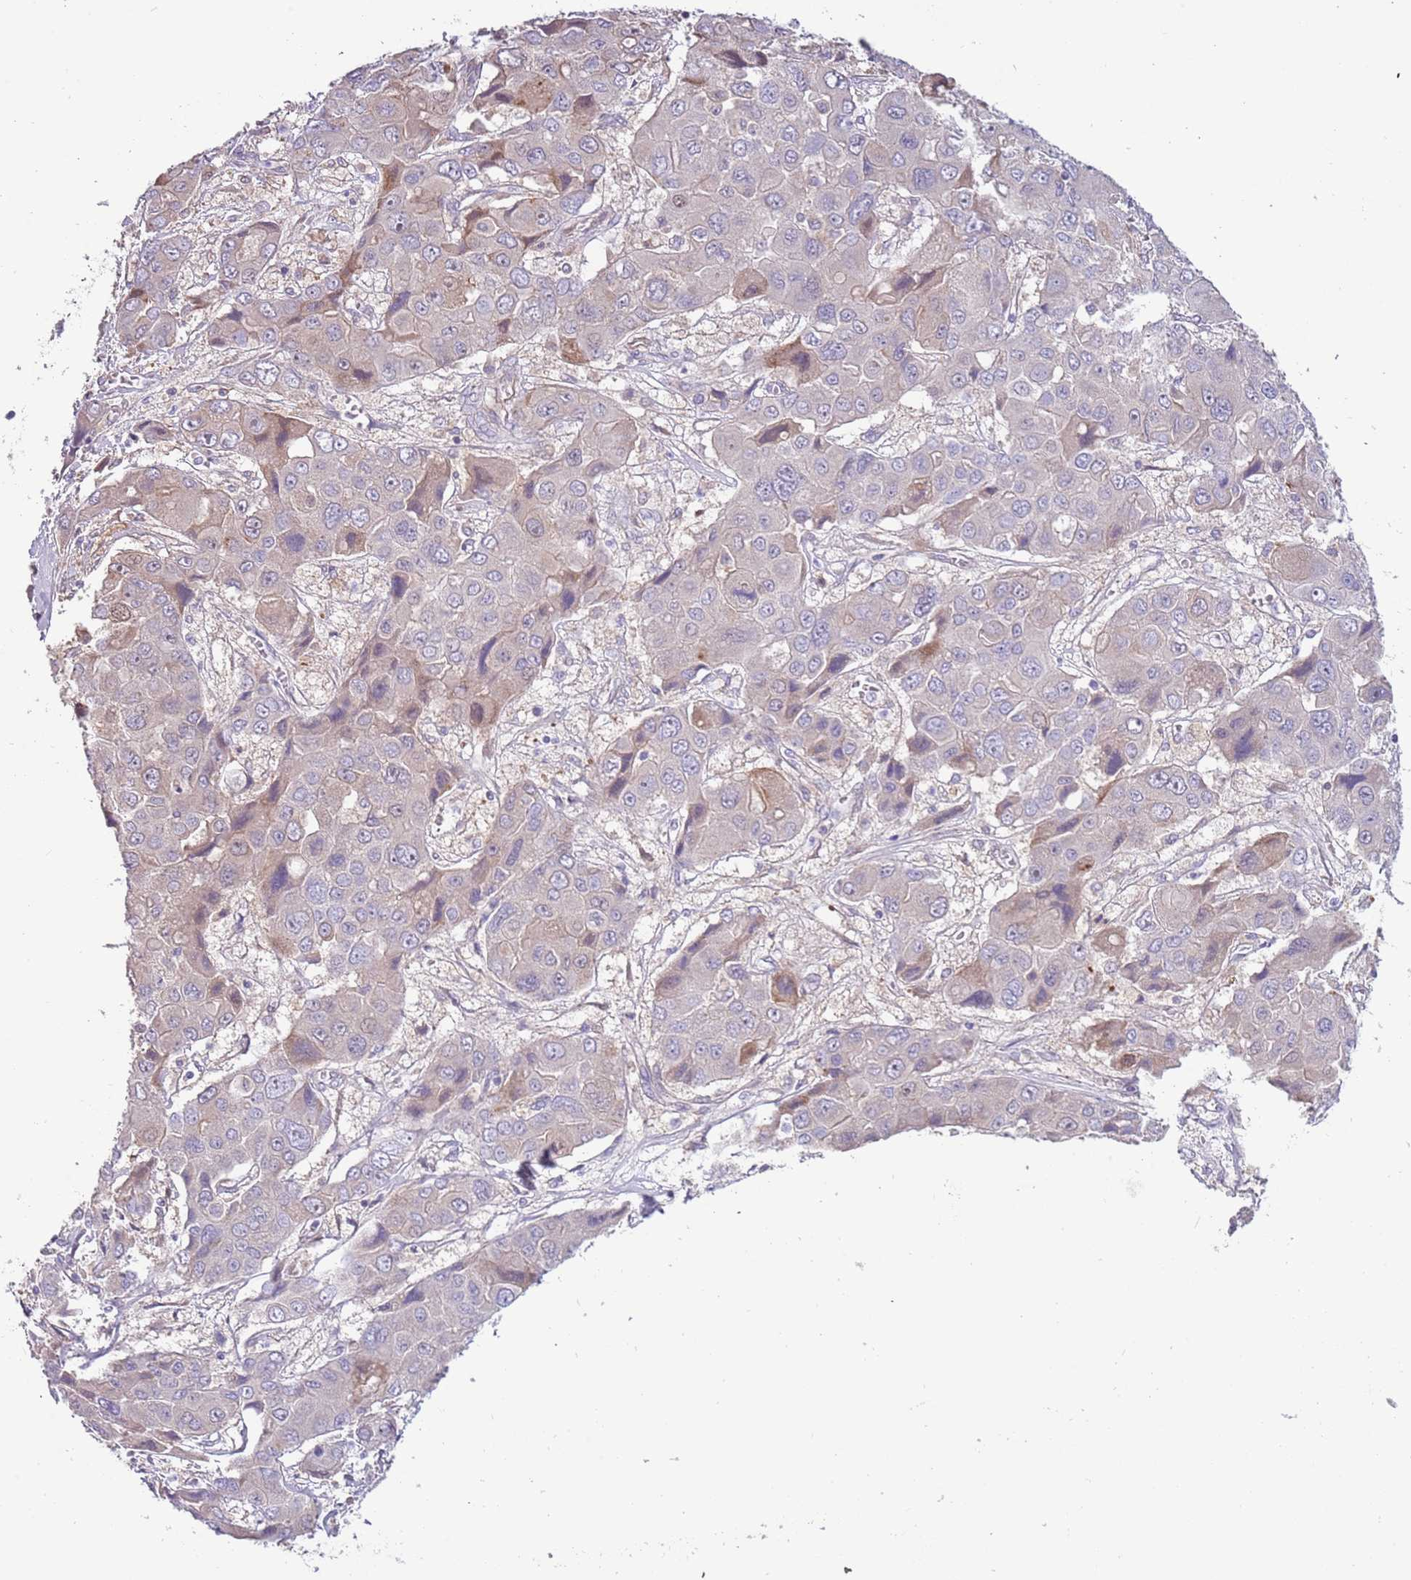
{"staining": {"intensity": "negative", "quantity": "none", "location": "none"}, "tissue": "liver cancer", "cell_type": "Tumor cells", "image_type": "cancer", "snomed": [{"axis": "morphology", "description": "Cholangiocarcinoma"}, {"axis": "topography", "description": "Liver"}], "caption": "IHC of human liver cancer demonstrates no positivity in tumor cells.", "gene": "CABYR", "patient": {"sex": "male", "age": 67}}